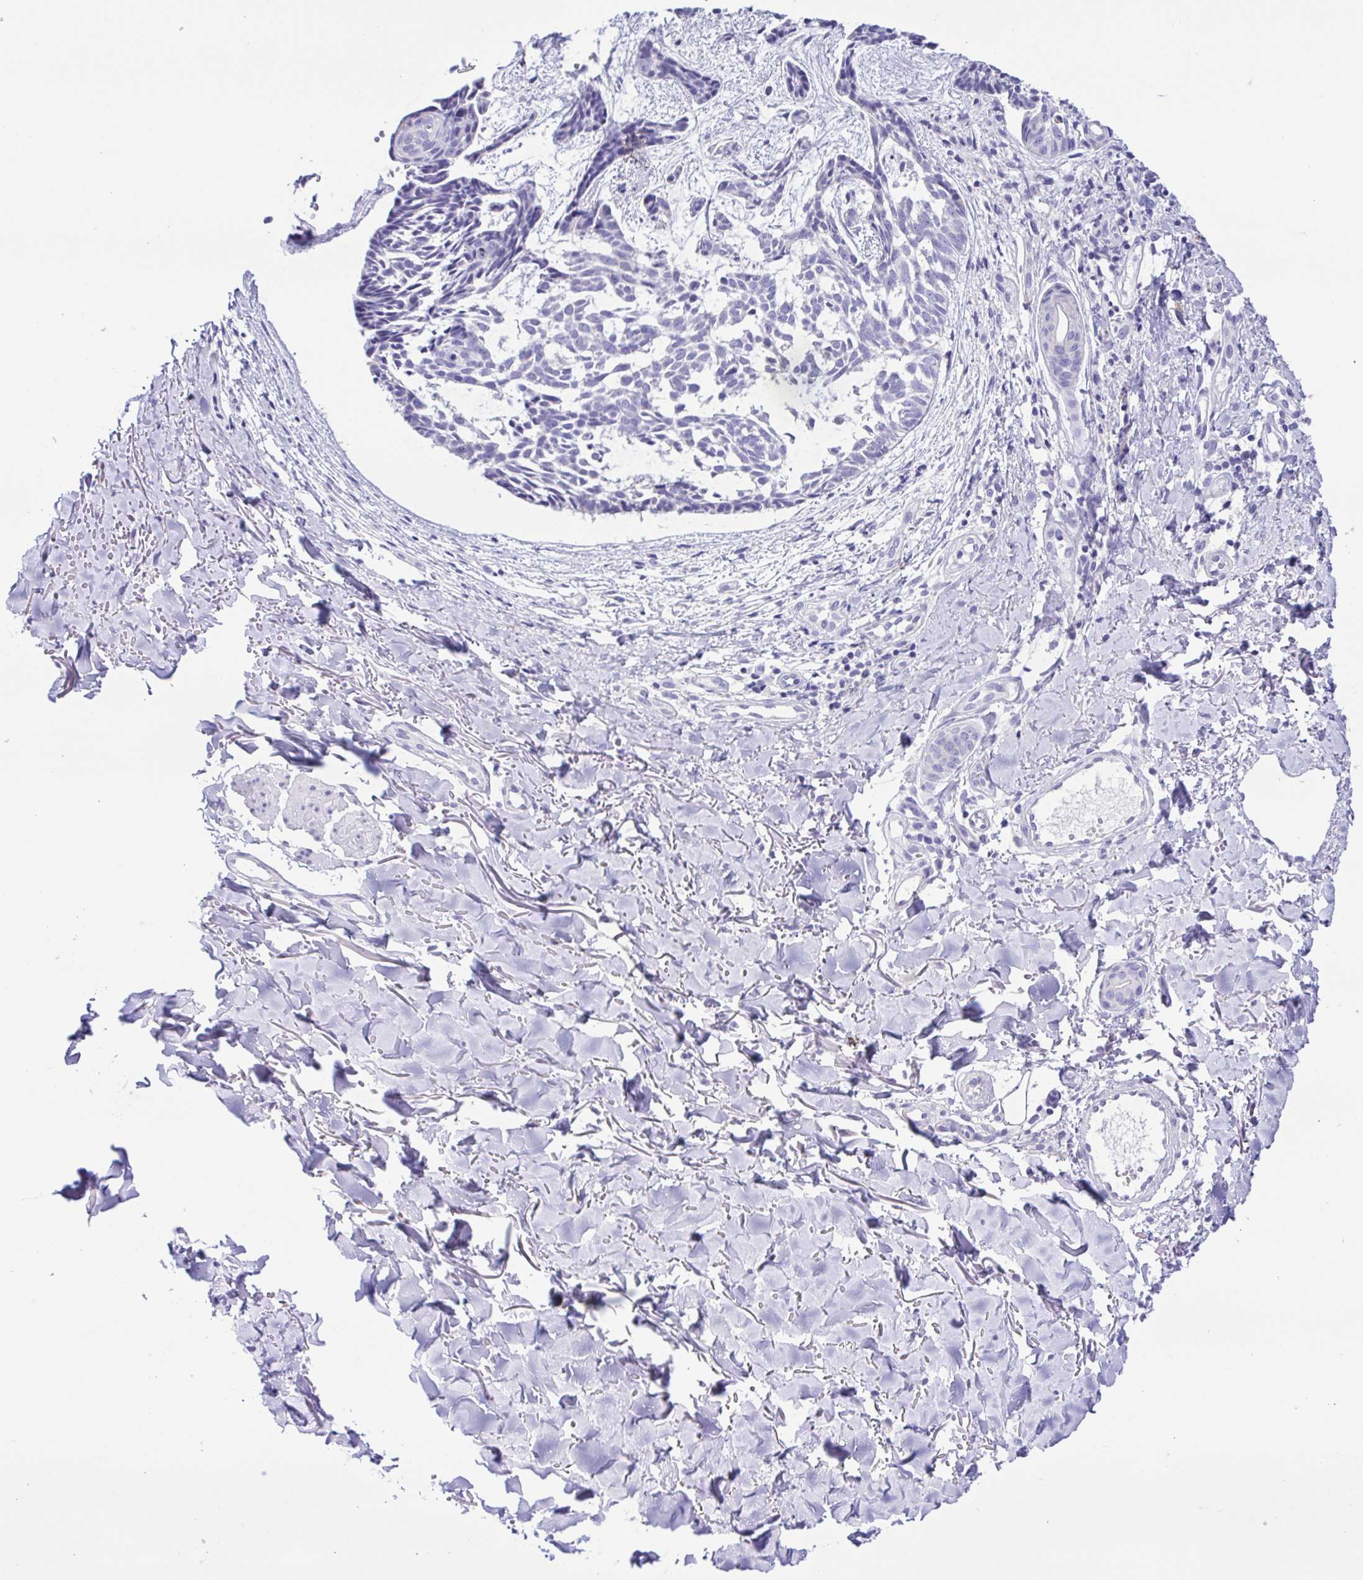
{"staining": {"intensity": "negative", "quantity": "none", "location": "none"}, "tissue": "skin cancer", "cell_type": "Tumor cells", "image_type": "cancer", "snomed": [{"axis": "morphology", "description": "Basal cell carcinoma"}, {"axis": "topography", "description": "Skin"}], "caption": "IHC of skin basal cell carcinoma exhibits no expression in tumor cells.", "gene": "CD72", "patient": {"sex": "male", "age": 78}}